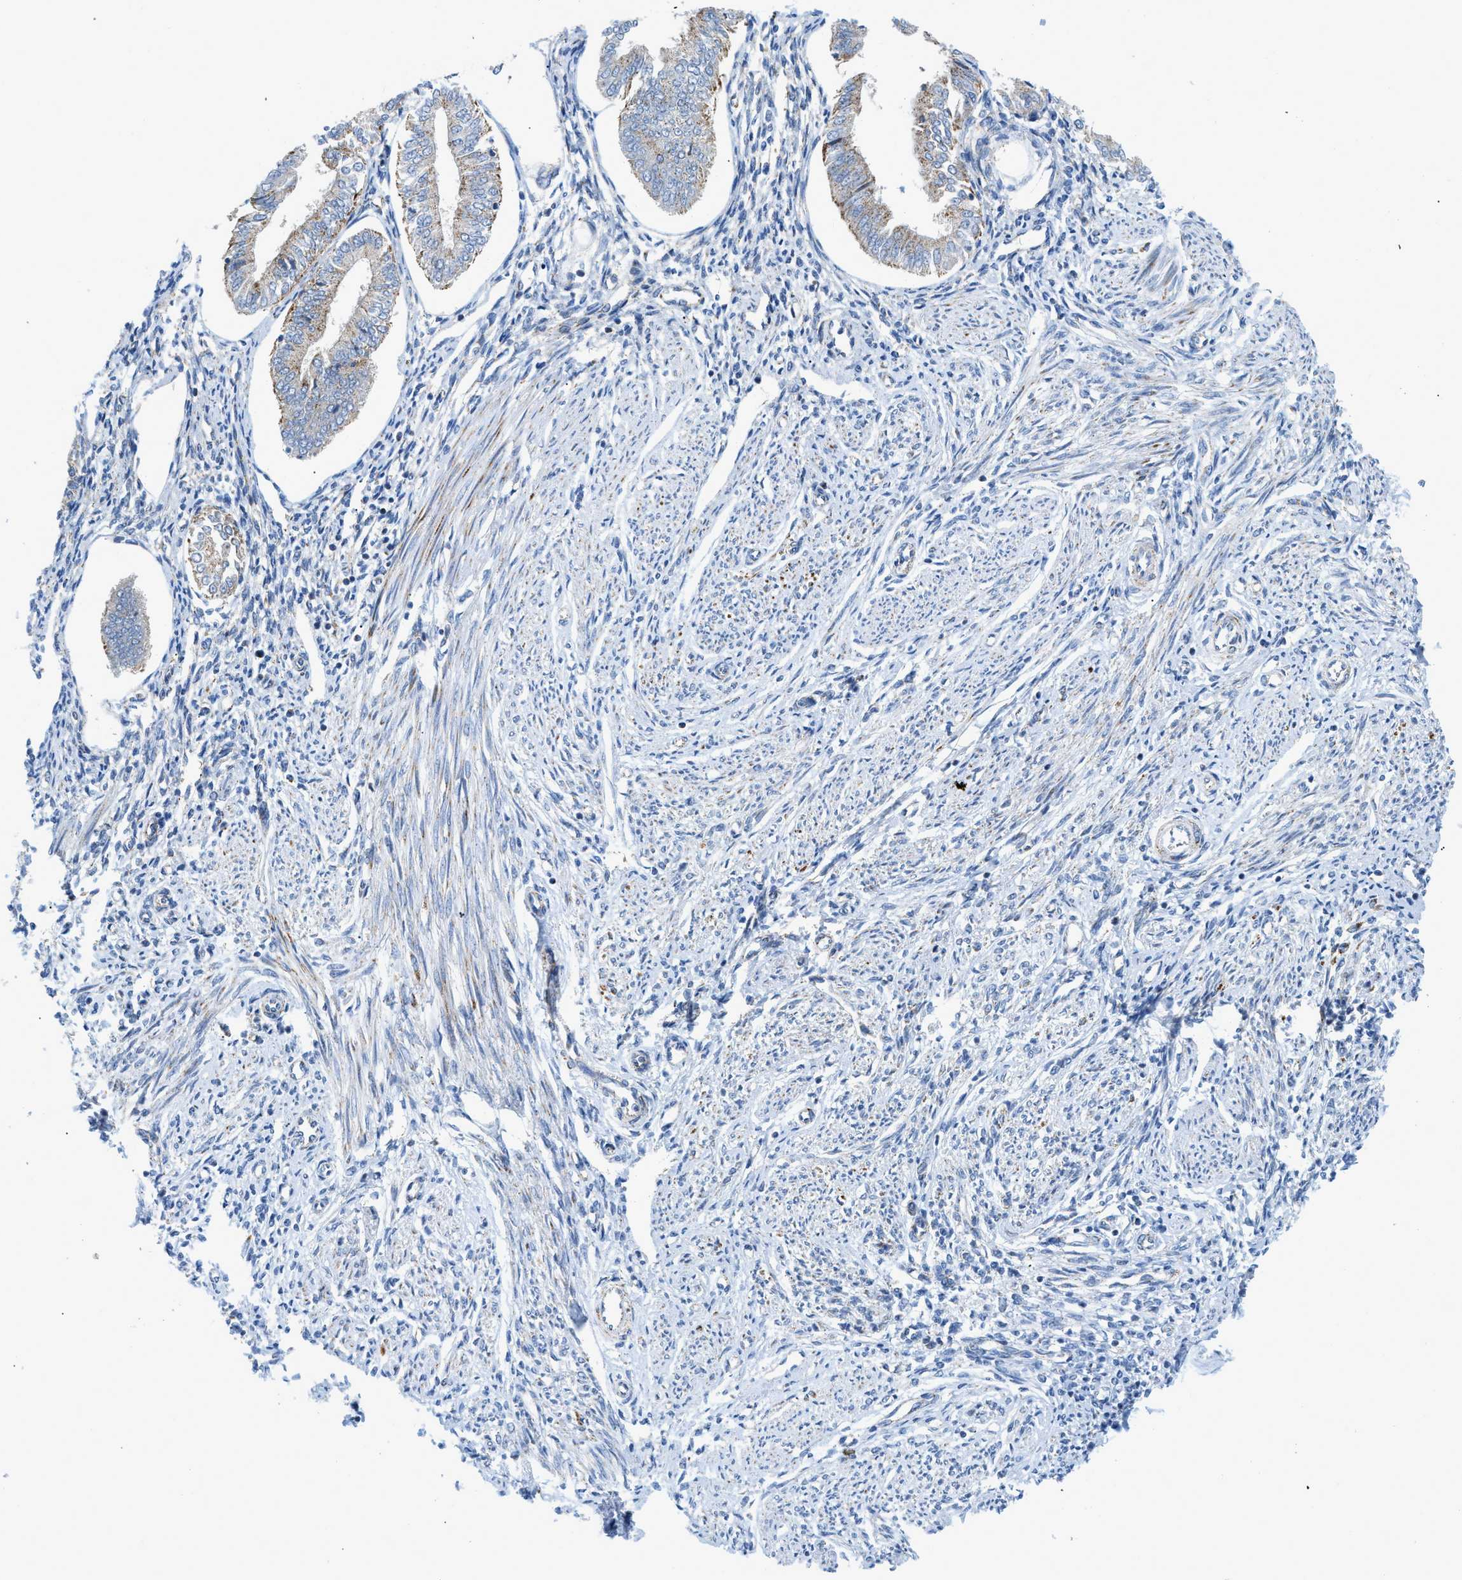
{"staining": {"intensity": "negative", "quantity": "none", "location": "none"}, "tissue": "endometrium", "cell_type": "Cells in endometrial stroma", "image_type": "normal", "snomed": [{"axis": "morphology", "description": "Normal tissue, NOS"}, {"axis": "topography", "description": "Endometrium"}], "caption": "The image demonstrates no staining of cells in endometrial stroma in unremarkable endometrium.", "gene": "RBBP9", "patient": {"sex": "female", "age": 50}}